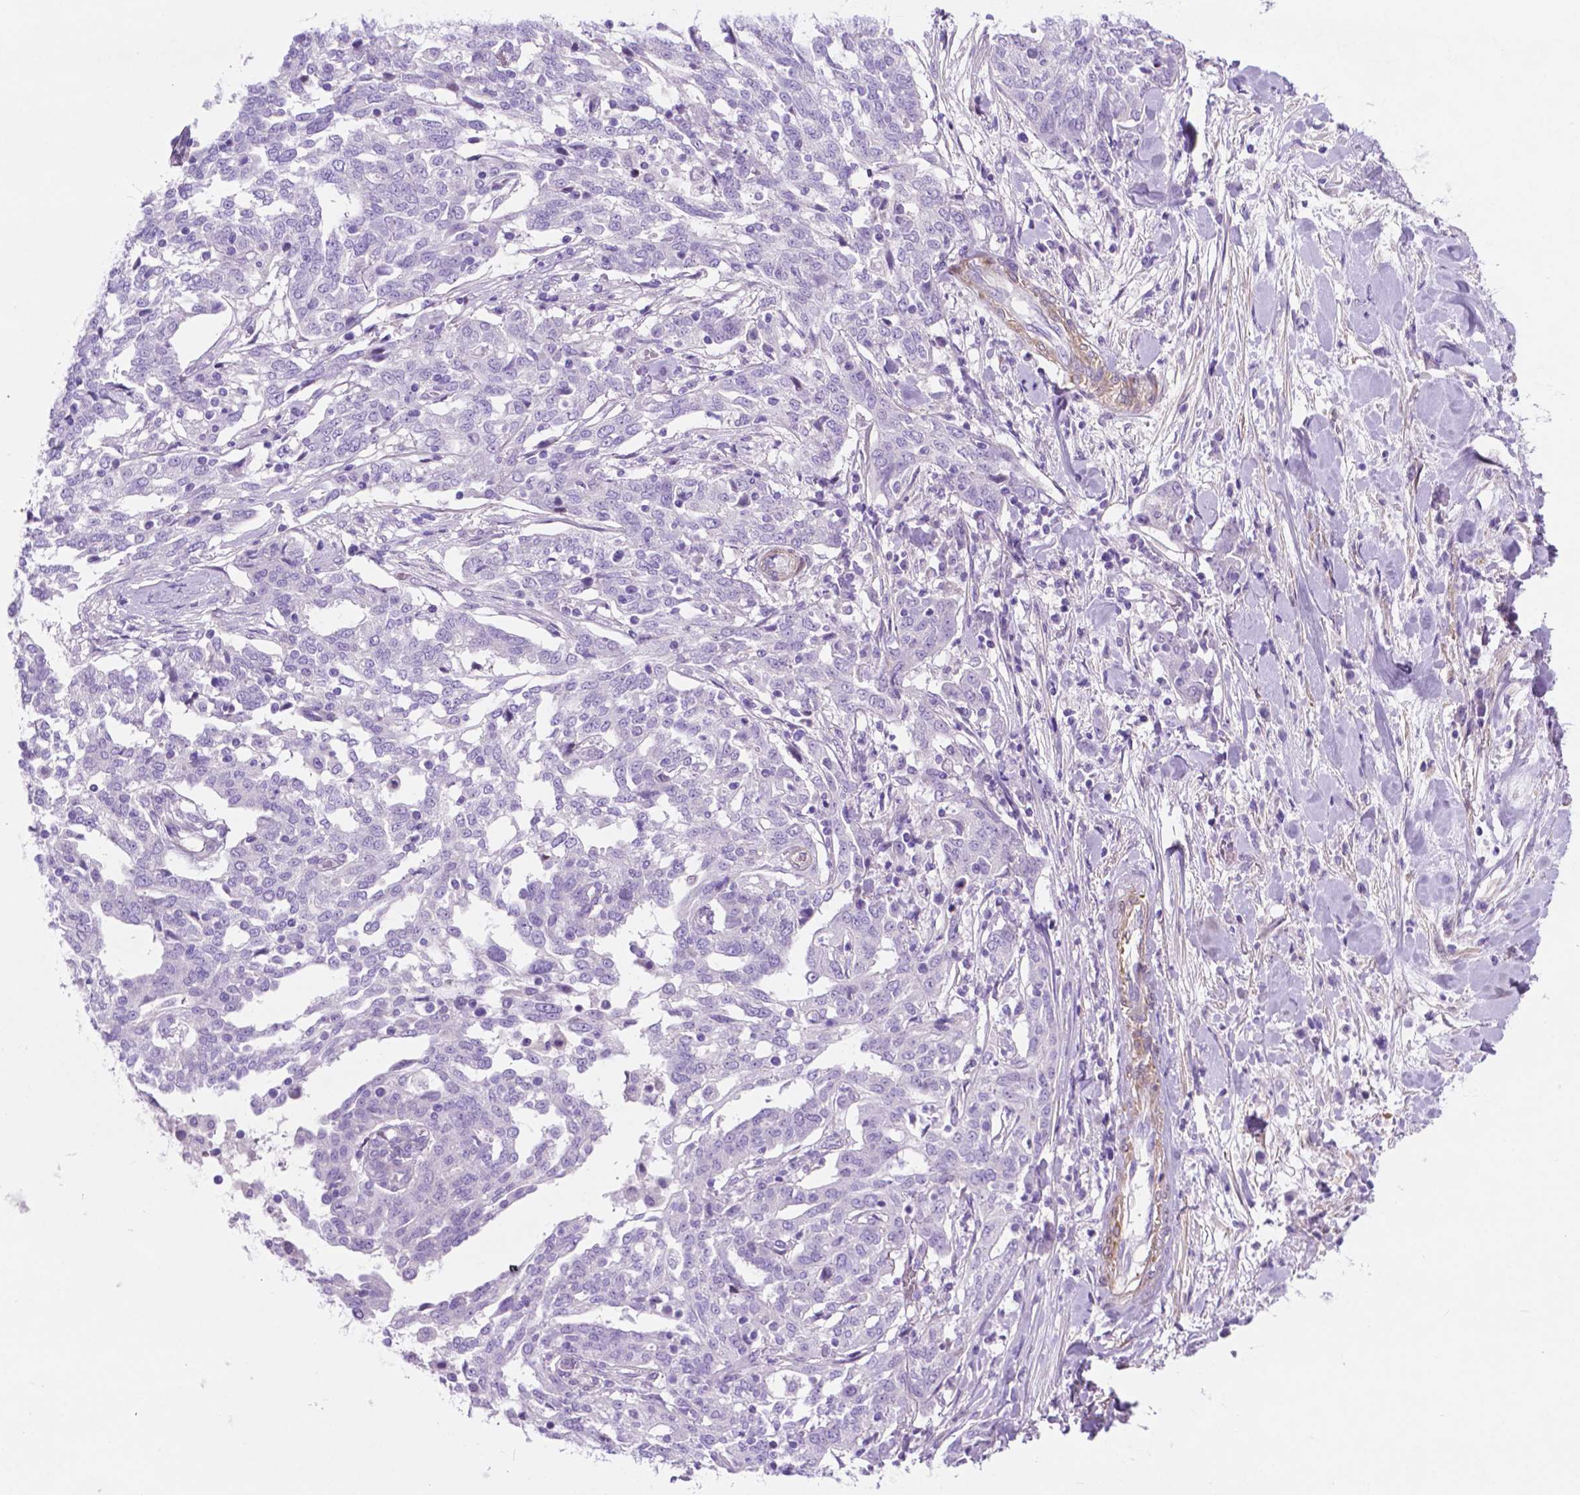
{"staining": {"intensity": "negative", "quantity": "none", "location": "none"}, "tissue": "ovarian cancer", "cell_type": "Tumor cells", "image_type": "cancer", "snomed": [{"axis": "morphology", "description": "Cystadenocarcinoma, serous, NOS"}, {"axis": "topography", "description": "Ovary"}], "caption": "Tumor cells show no significant protein expression in ovarian cancer (serous cystadenocarcinoma). The staining is performed using DAB (3,3'-diaminobenzidine) brown chromogen with nuclei counter-stained in using hematoxylin.", "gene": "ASPG", "patient": {"sex": "female", "age": 67}}